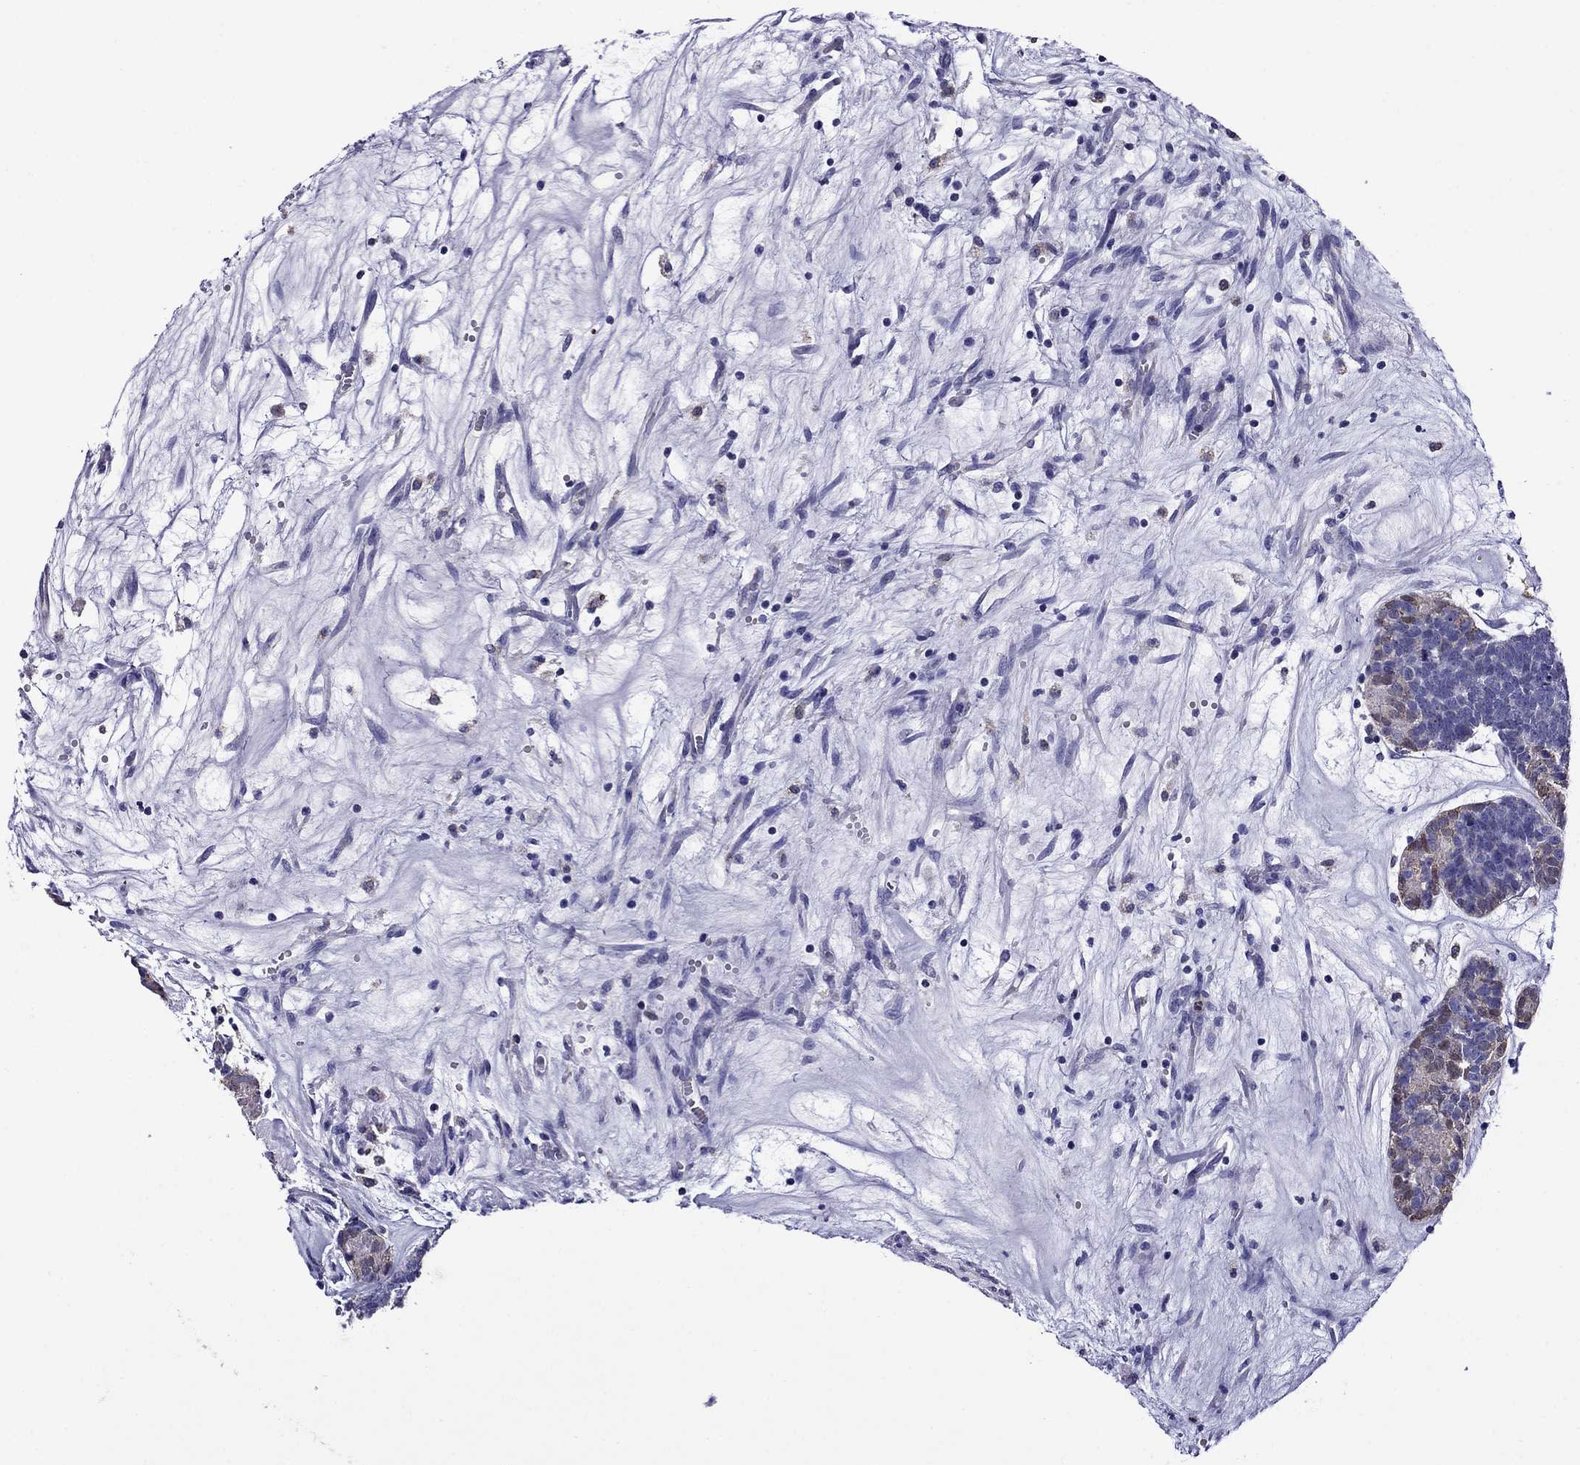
{"staining": {"intensity": "weak", "quantity": "<25%", "location": "cytoplasmic/membranous"}, "tissue": "head and neck cancer", "cell_type": "Tumor cells", "image_type": "cancer", "snomed": [{"axis": "morphology", "description": "Adenocarcinoma, NOS"}, {"axis": "topography", "description": "Head-Neck"}], "caption": "This is a histopathology image of immunohistochemistry staining of head and neck cancer (adenocarcinoma), which shows no expression in tumor cells.", "gene": "SCG2", "patient": {"sex": "female", "age": 81}}